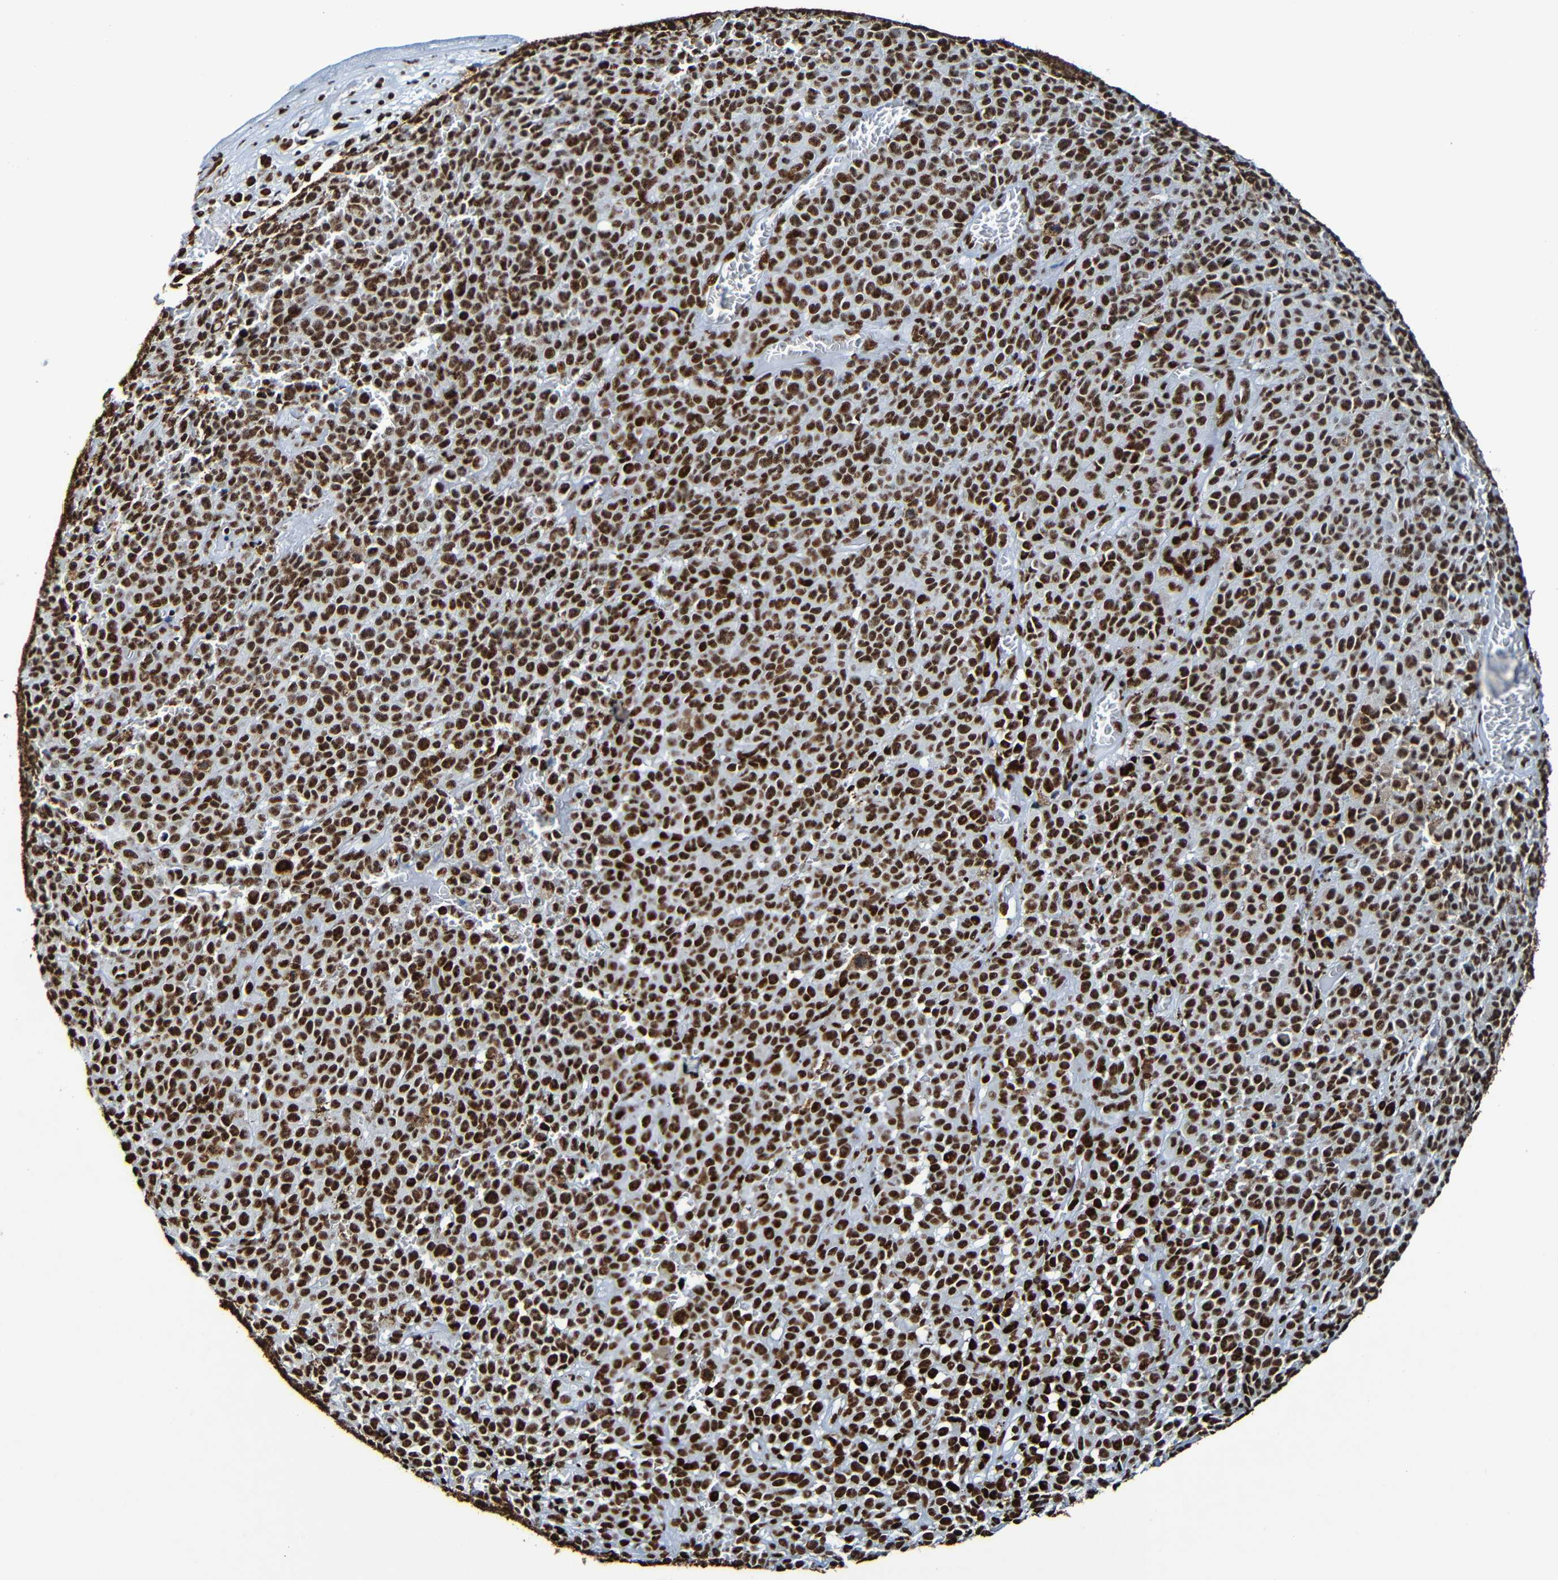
{"staining": {"intensity": "strong", "quantity": ">75%", "location": "nuclear"}, "tissue": "melanoma", "cell_type": "Tumor cells", "image_type": "cancer", "snomed": [{"axis": "morphology", "description": "Malignant melanoma, NOS"}, {"axis": "topography", "description": "Skin"}], "caption": "Strong nuclear protein positivity is seen in approximately >75% of tumor cells in malignant melanoma. (IHC, brightfield microscopy, high magnification).", "gene": "SRSF3", "patient": {"sex": "female", "age": 82}}